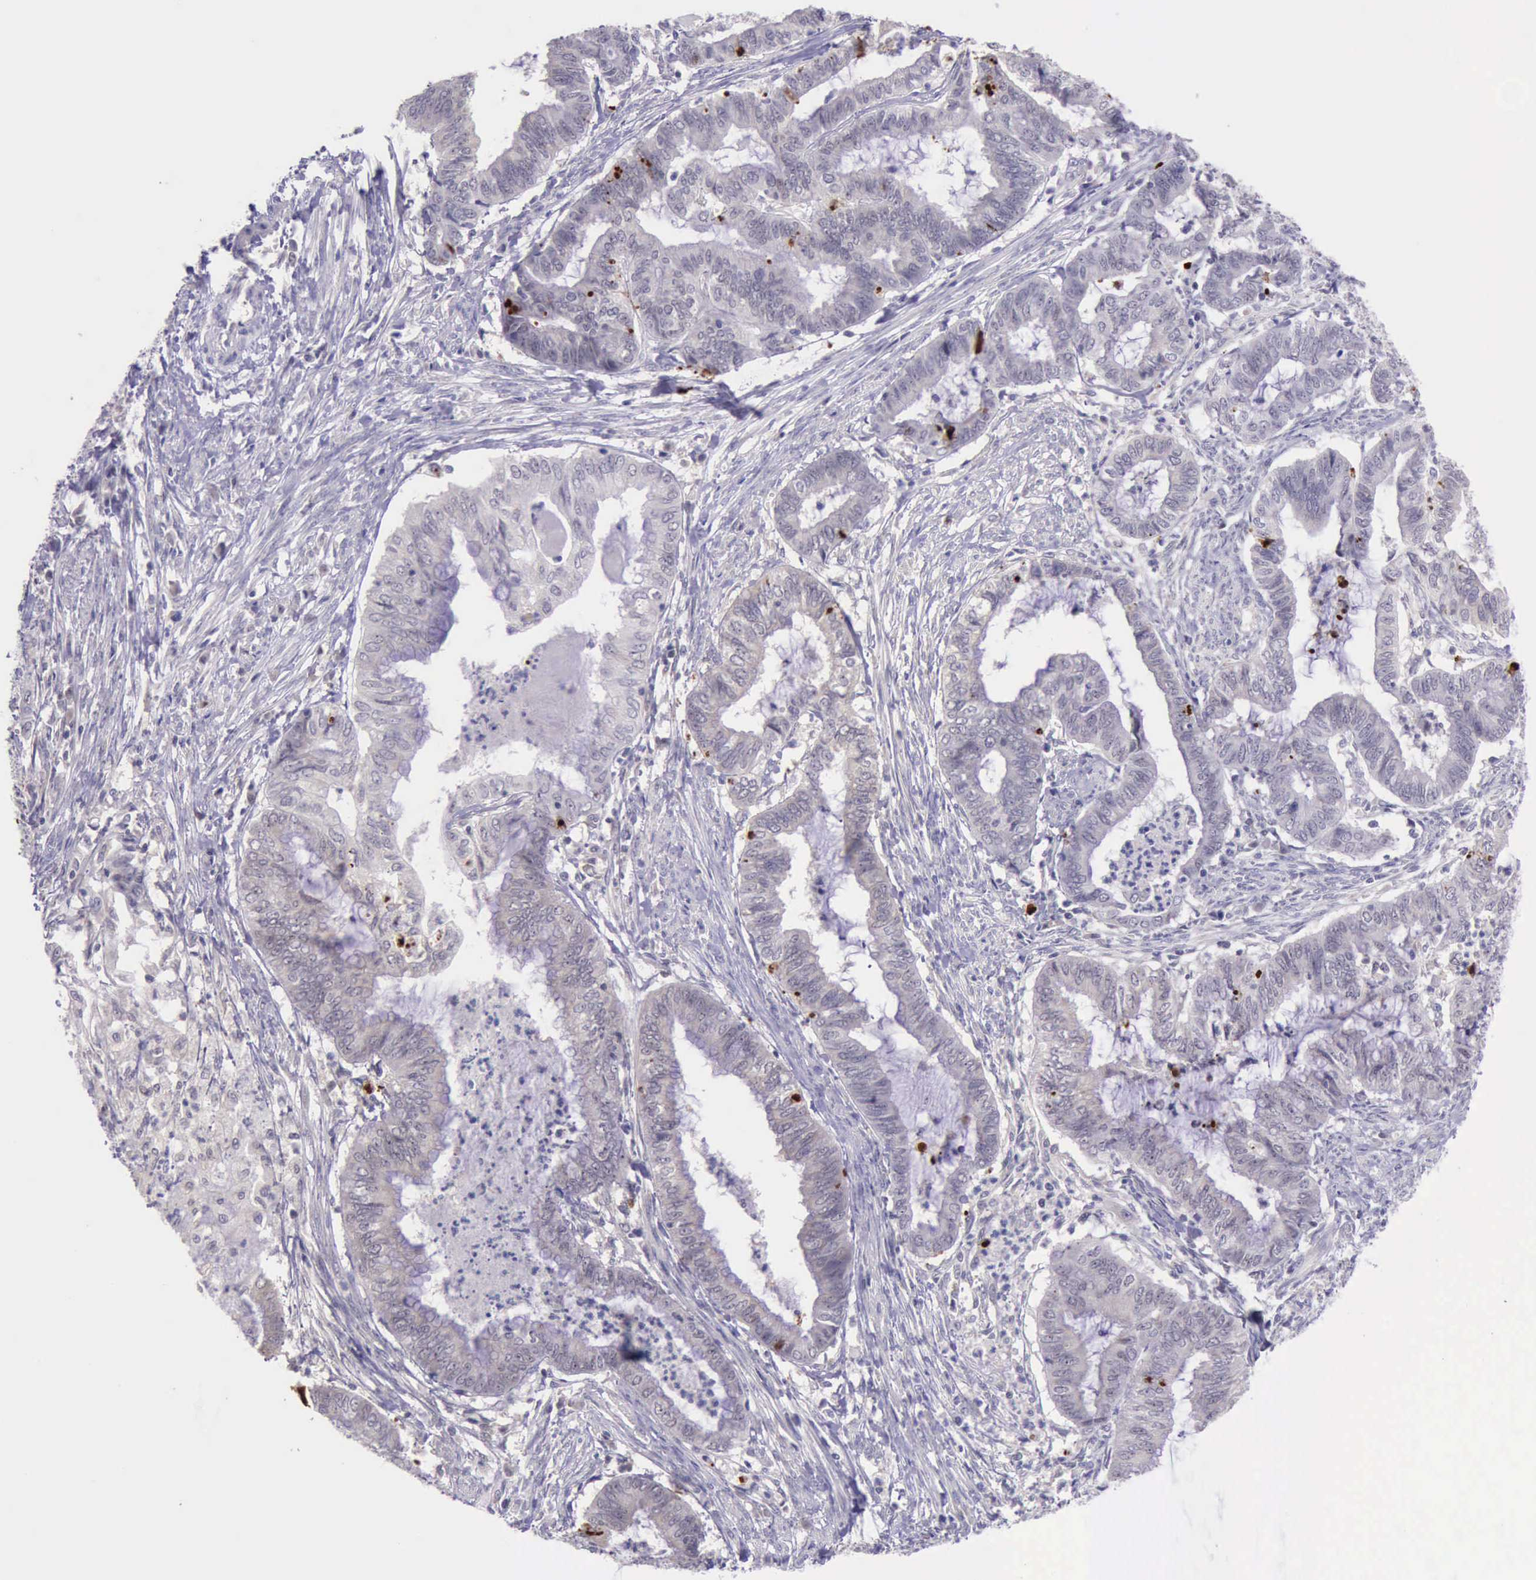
{"staining": {"intensity": "strong", "quantity": "<25%", "location": "nuclear"}, "tissue": "endometrial cancer", "cell_type": "Tumor cells", "image_type": "cancer", "snomed": [{"axis": "morphology", "description": "Necrosis, NOS"}, {"axis": "morphology", "description": "Adenocarcinoma, NOS"}, {"axis": "topography", "description": "Endometrium"}], "caption": "Immunohistochemical staining of human endometrial cancer (adenocarcinoma) demonstrates strong nuclear protein expression in about <25% of tumor cells.", "gene": "PARP1", "patient": {"sex": "female", "age": 79}}